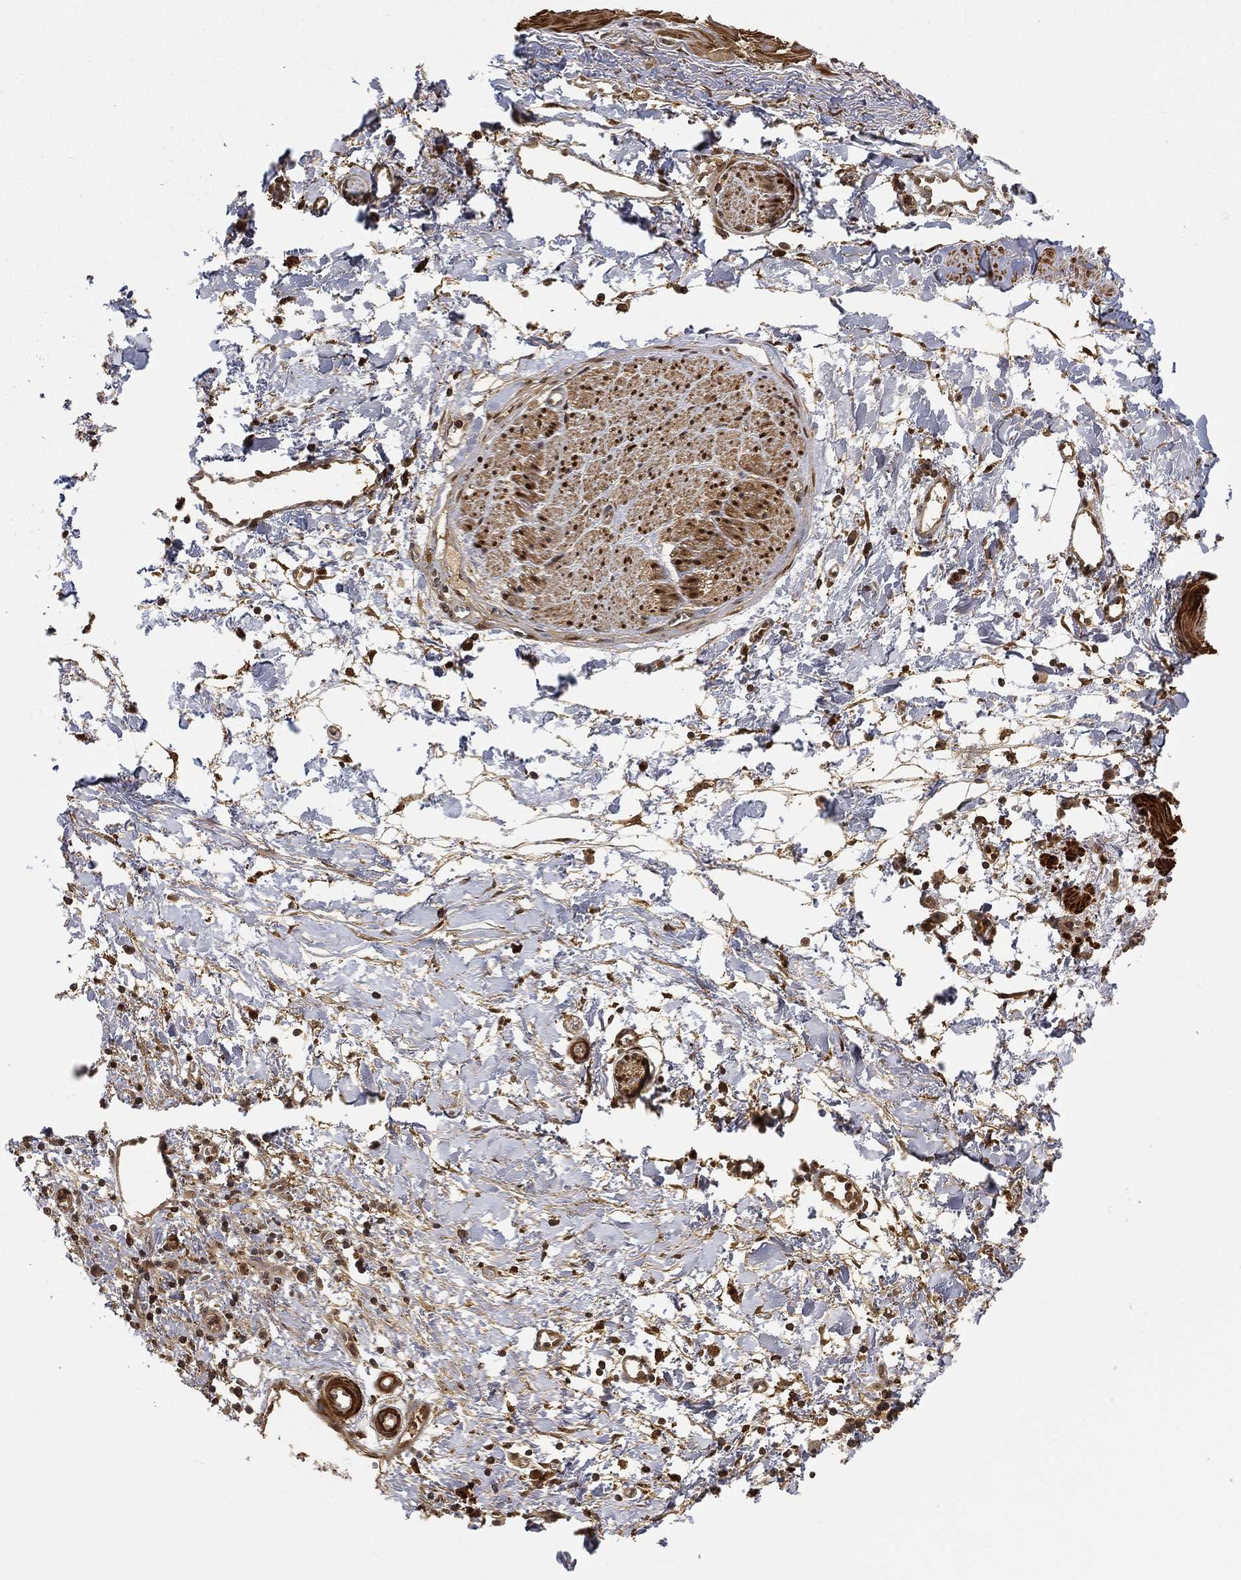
{"staining": {"intensity": "negative", "quantity": "none", "location": "none"}, "tissue": "adipose tissue", "cell_type": "Adipocytes", "image_type": "normal", "snomed": [{"axis": "morphology", "description": "Normal tissue, NOS"}, {"axis": "morphology", "description": "Adenocarcinoma, NOS"}, {"axis": "topography", "description": "Pancreas"}, {"axis": "topography", "description": "Peripheral nerve tissue"}], "caption": "Immunohistochemistry micrograph of normal adipose tissue: human adipose tissue stained with DAB displays no significant protein positivity in adipocytes. (Stains: DAB (3,3'-diaminobenzidine) IHC with hematoxylin counter stain, Microscopy: brightfield microscopy at high magnification).", "gene": "CRYL1", "patient": {"sex": "male", "age": 61}}